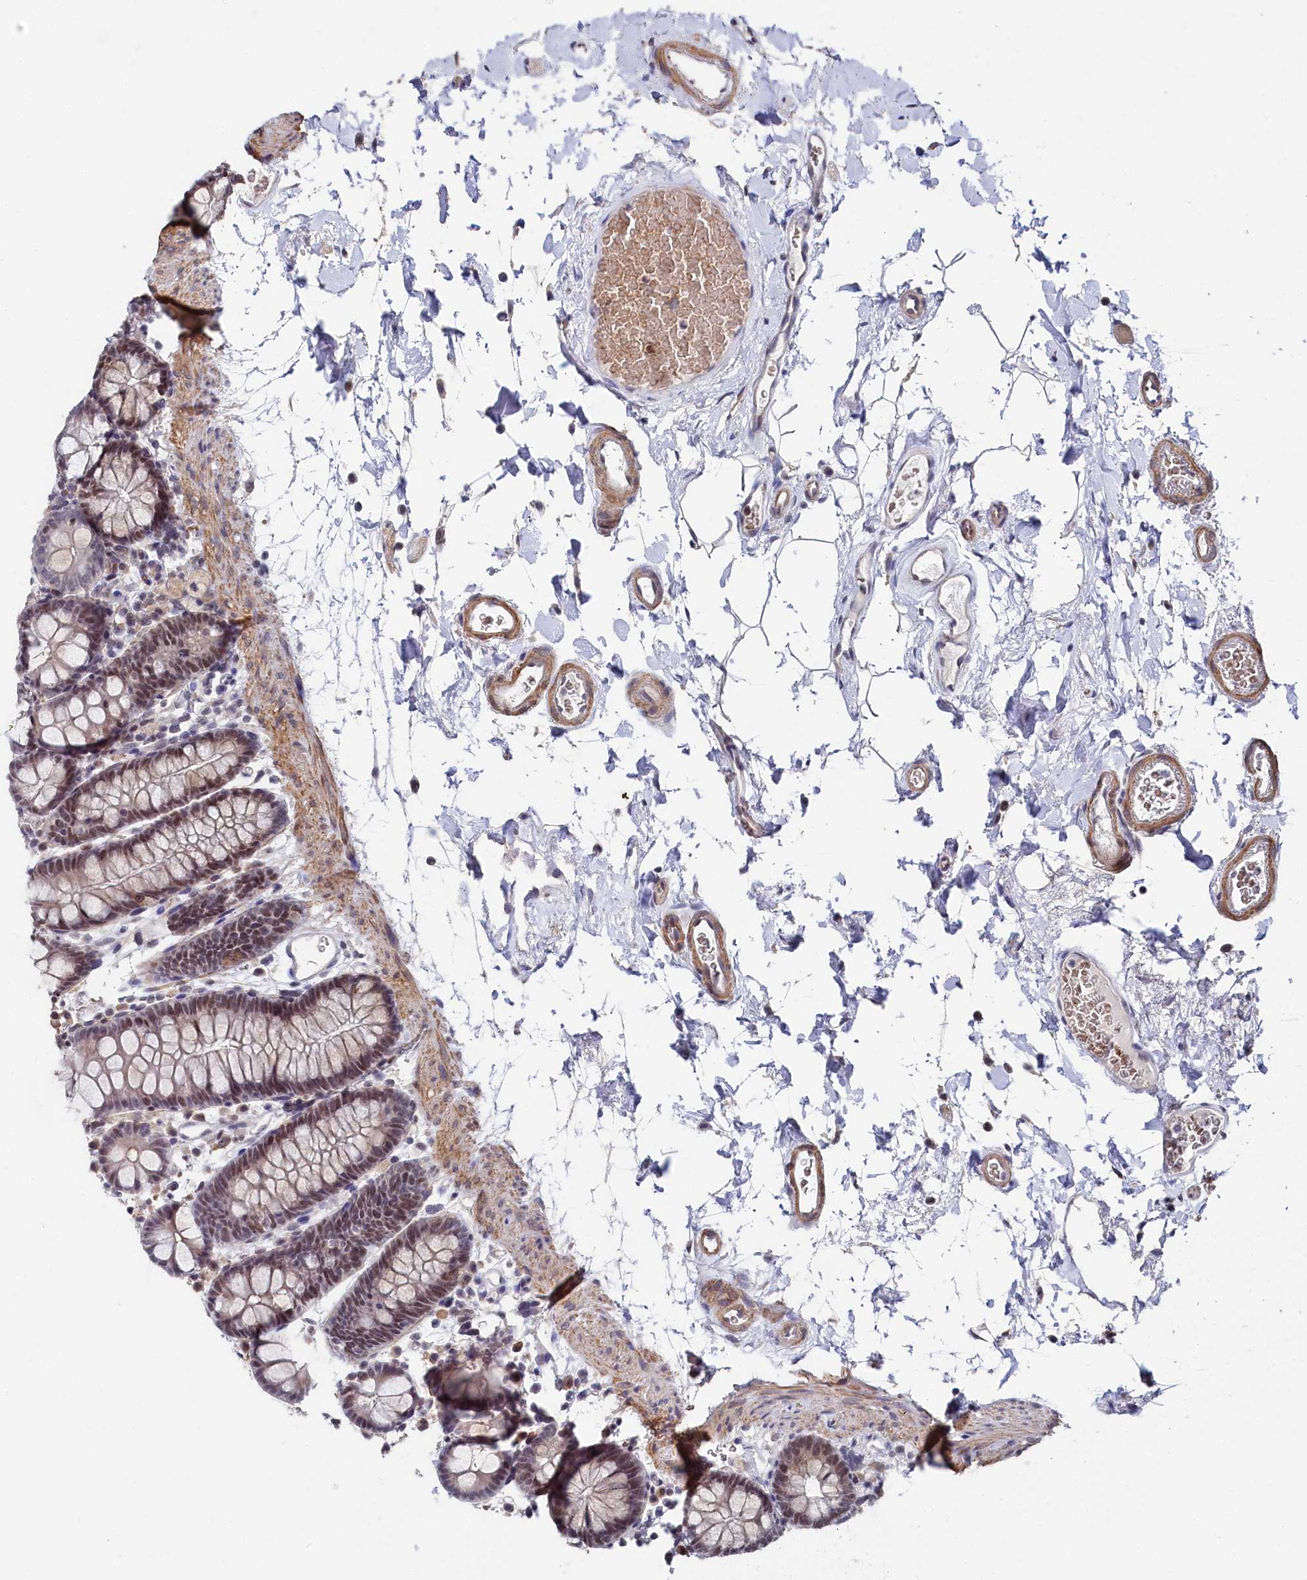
{"staining": {"intensity": "negative", "quantity": "none", "location": "none"}, "tissue": "colon", "cell_type": "Endothelial cells", "image_type": "normal", "snomed": [{"axis": "morphology", "description": "Normal tissue, NOS"}, {"axis": "topography", "description": "Colon"}], "caption": "Immunohistochemistry micrograph of normal colon: human colon stained with DAB (3,3'-diaminobenzidine) exhibits no significant protein staining in endothelial cells.", "gene": "TIGD4", "patient": {"sex": "male", "age": 75}}